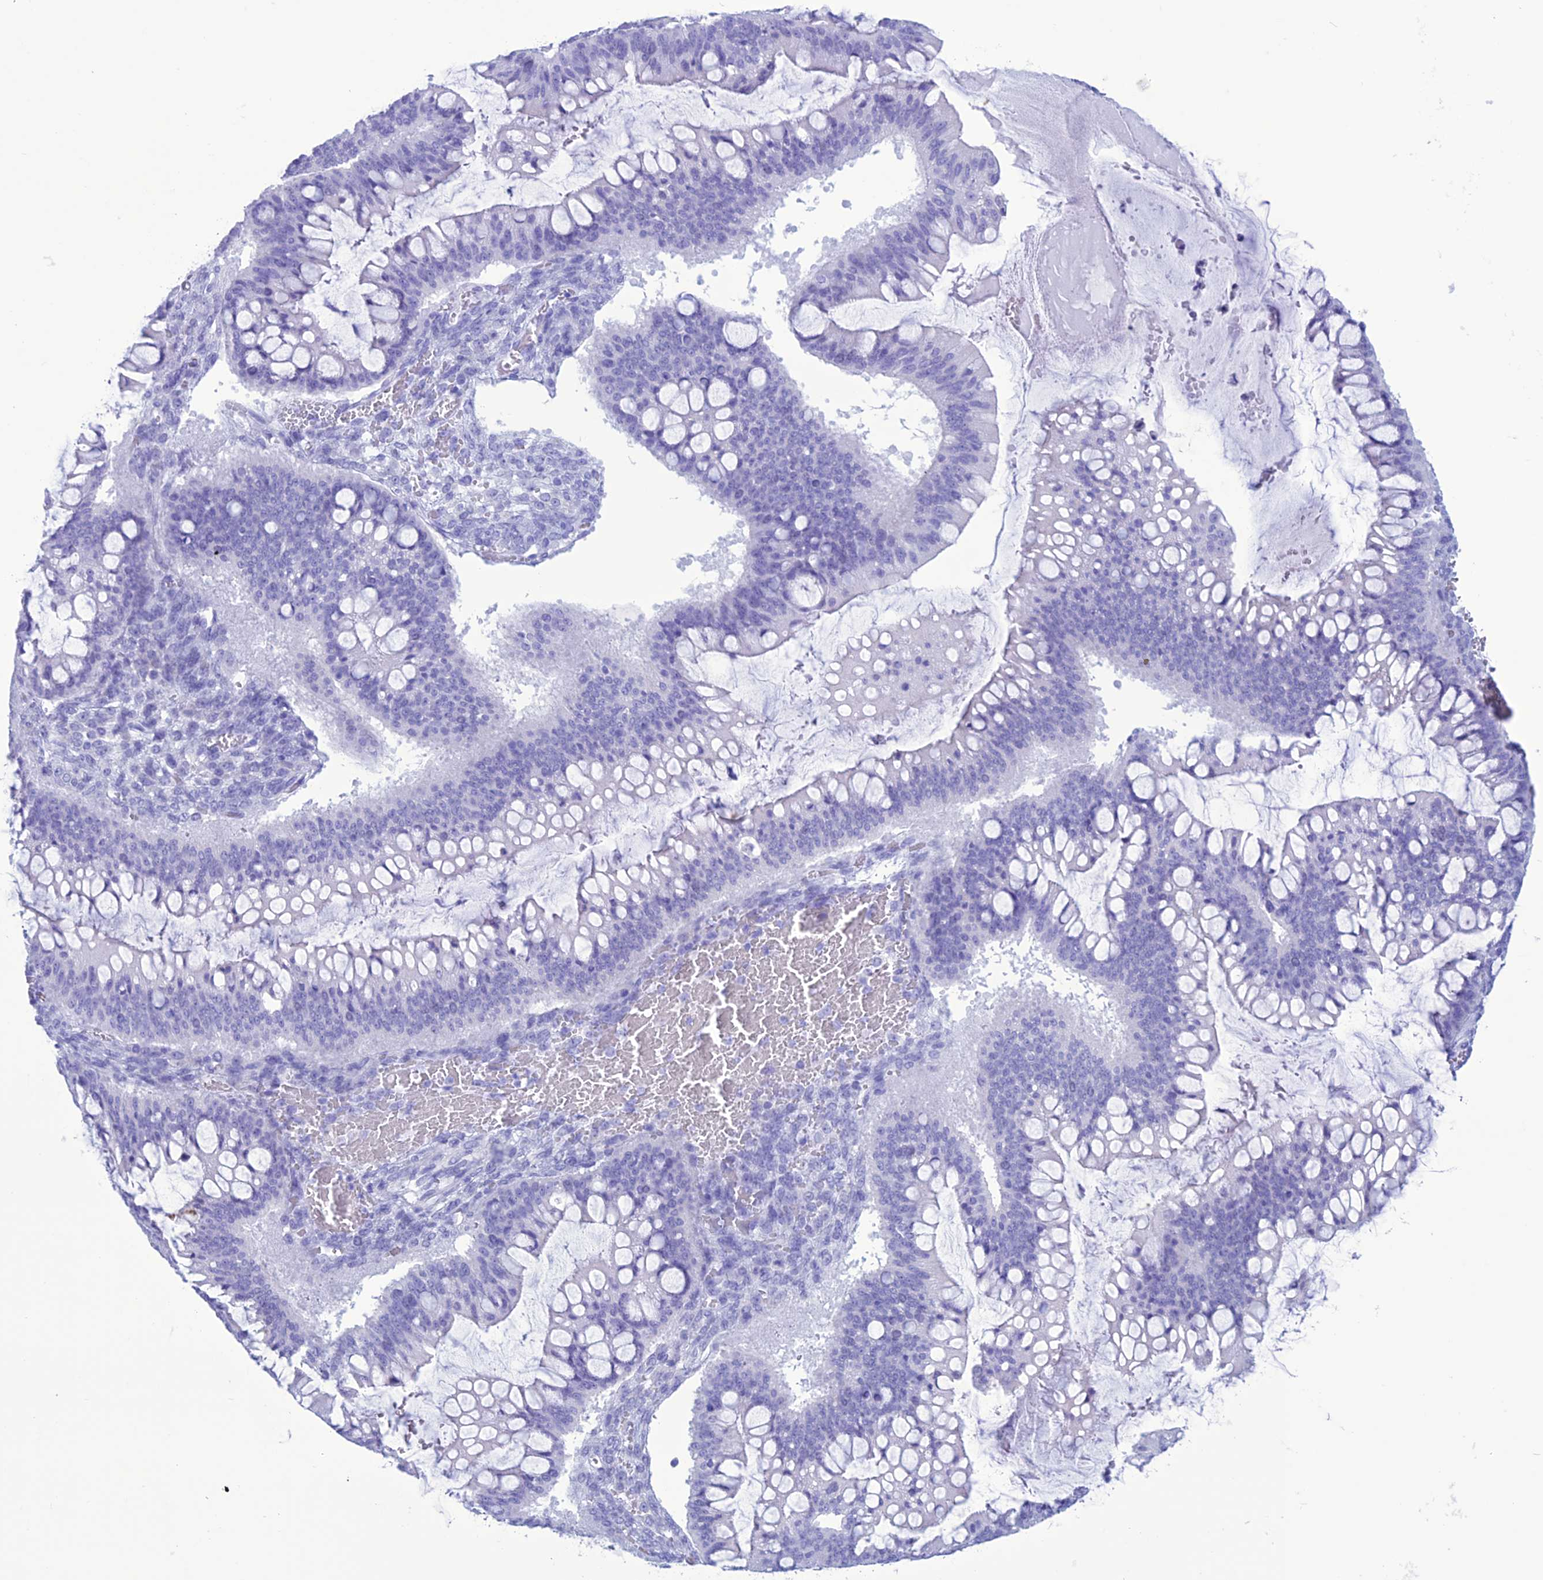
{"staining": {"intensity": "negative", "quantity": "none", "location": "none"}, "tissue": "ovarian cancer", "cell_type": "Tumor cells", "image_type": "cancer", "snomed": [{"axis": "morphology", "description": "Cystadenocarcinoma, mucinous, NOS"}, {"axis": "topography", "description": "Ovary"}], "caption": "Image shows no protein expression in tumor cells of mucinous cystadenocarcinoma (ovarian) tissue.", "gene": "MZB1", "patient": {"sex": "female", "age": 73}}